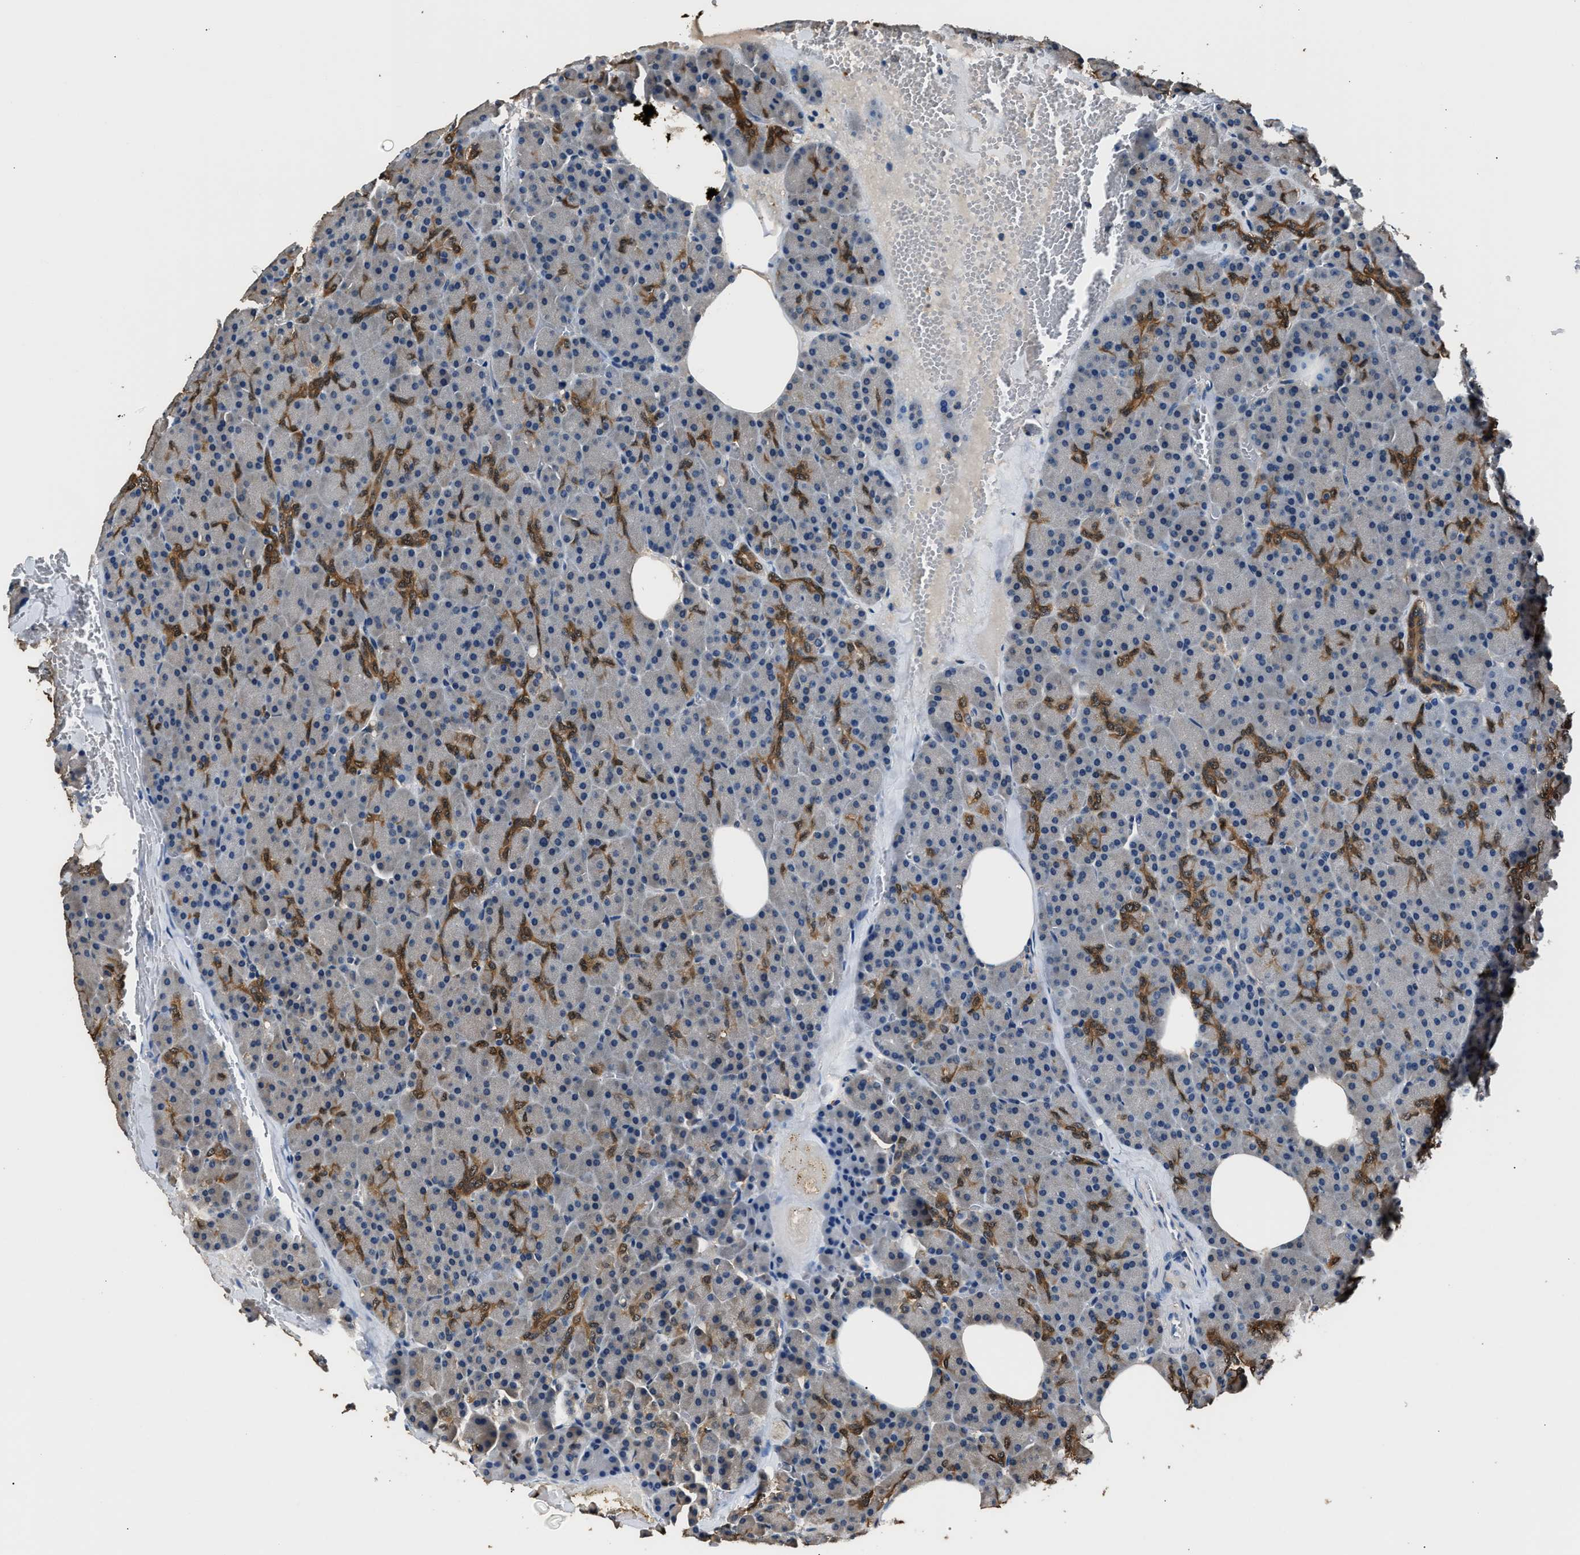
{"staining": {"intensity": "moderate", "quantity": "25%-75%", "location": "cytoplasmic/membranous"}, "tissue": "pancreas", "cell_type": "Exocrine glandular cells", "image_type": "normal", "snomed": [{"axis": "morphology", "description": "Normal tissue, NOS"}, {"axis": "topography", "description": "Pancreas"}], "caption": "Protein staining of benign pancreas demonstrates moderate cytoplasmic/membranous expression in approximately 25%-75% of exocrine glandular cells.", "gene": "GSTP1", "patient": {"sex": "female", "age": 35}}